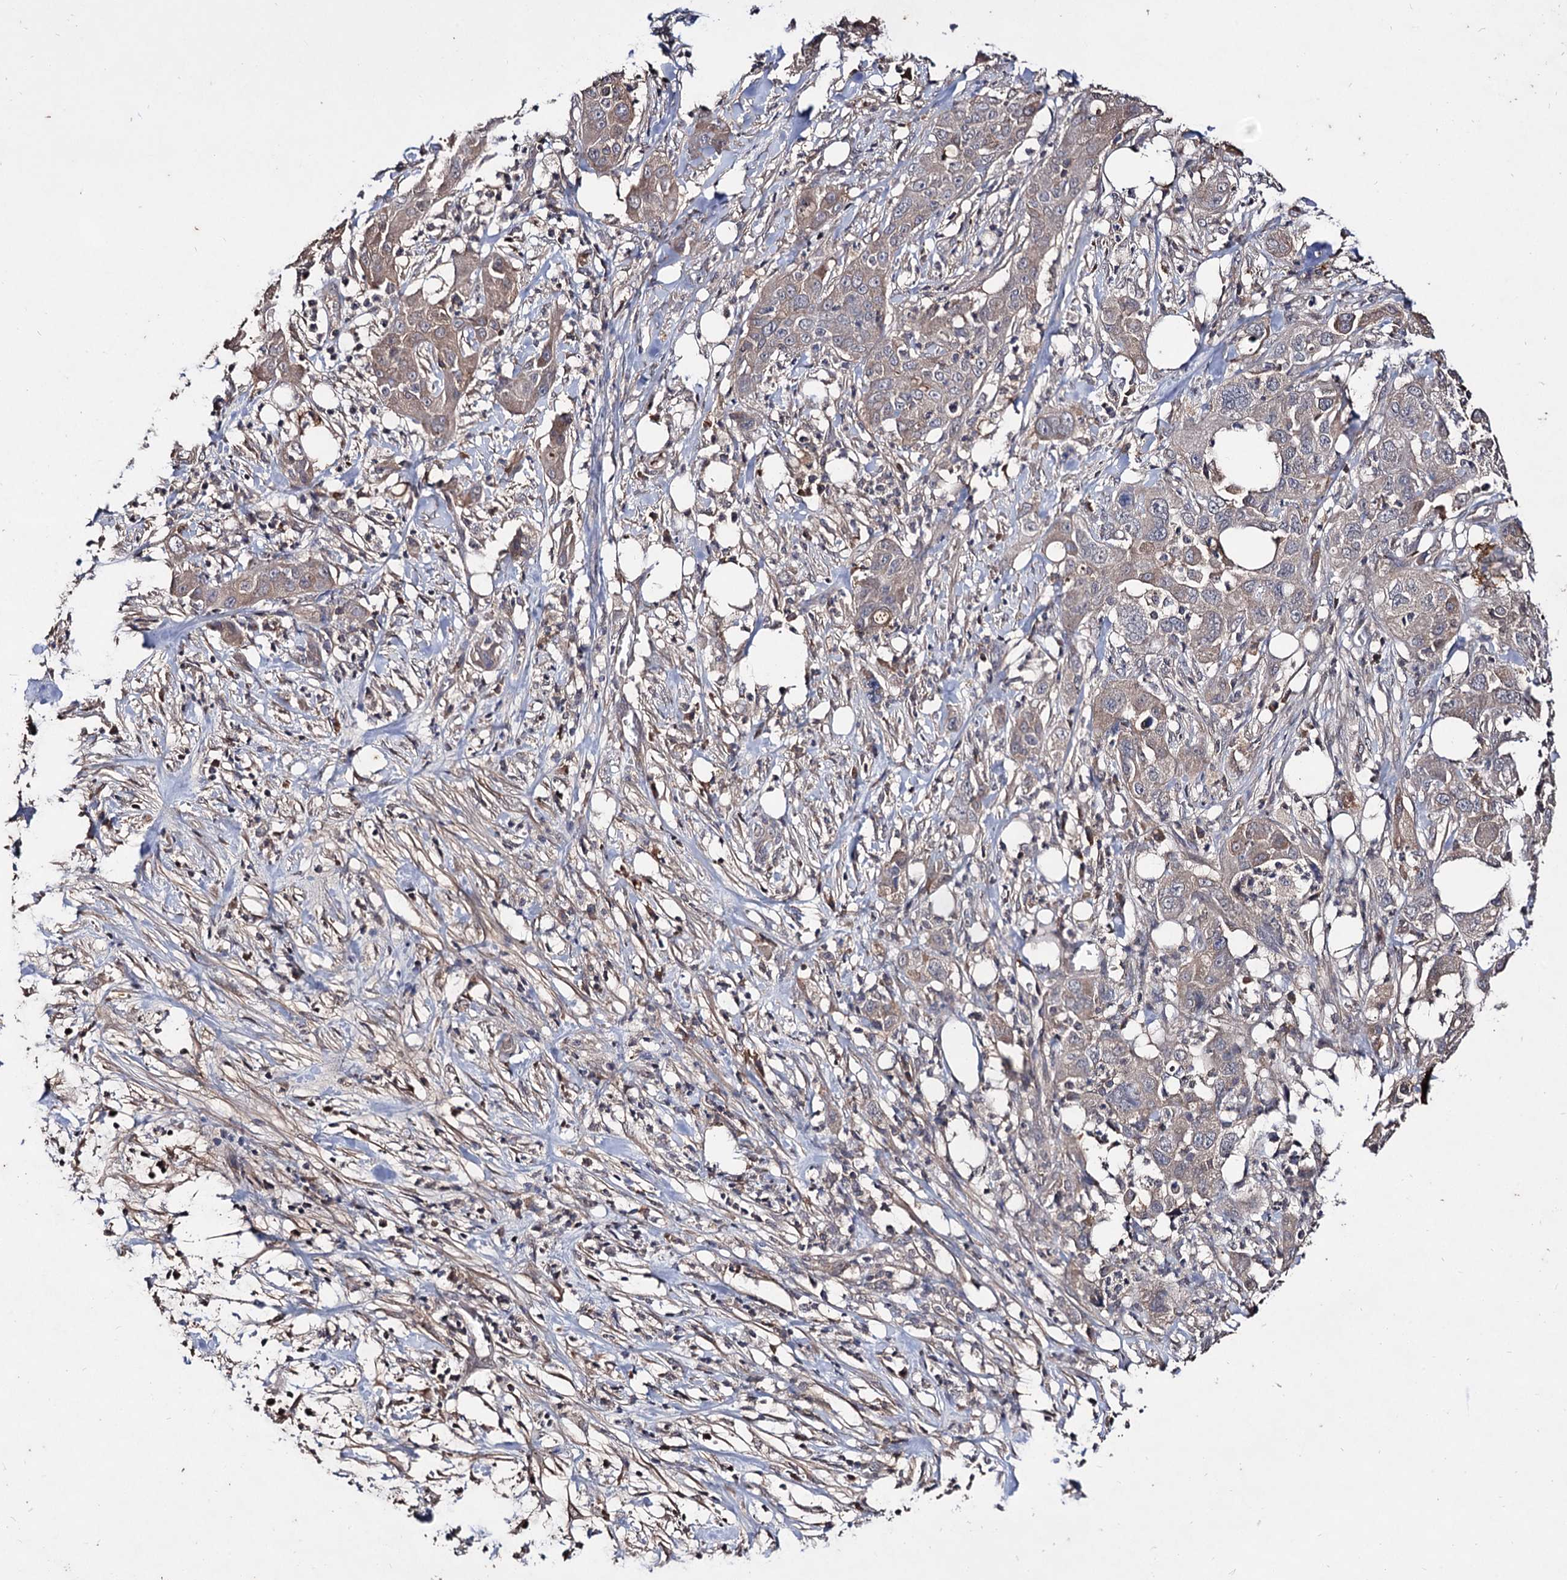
{"staining": {"intensity": "weak", "quantity": ">75%", "location": "cytoplasmic/membranous"}, "tissue": "pancreatic cancer", "cell_type": "Tumor cells", "image_type": "cancer", "snomed": [{"axis": "morphology", "description": "Adenocarcinoma, NOS"}, {"axis": "topography", "description": "Pancreas"}], "caption": "Weak cytoplasmic/membranous positivity for a protein is present in approximately >75% of tumor cells of adenocarcinoma (pancreatic) using IHC.", "gene": "ARFIP2", "patient": {"sex": "female", "age": 78}}